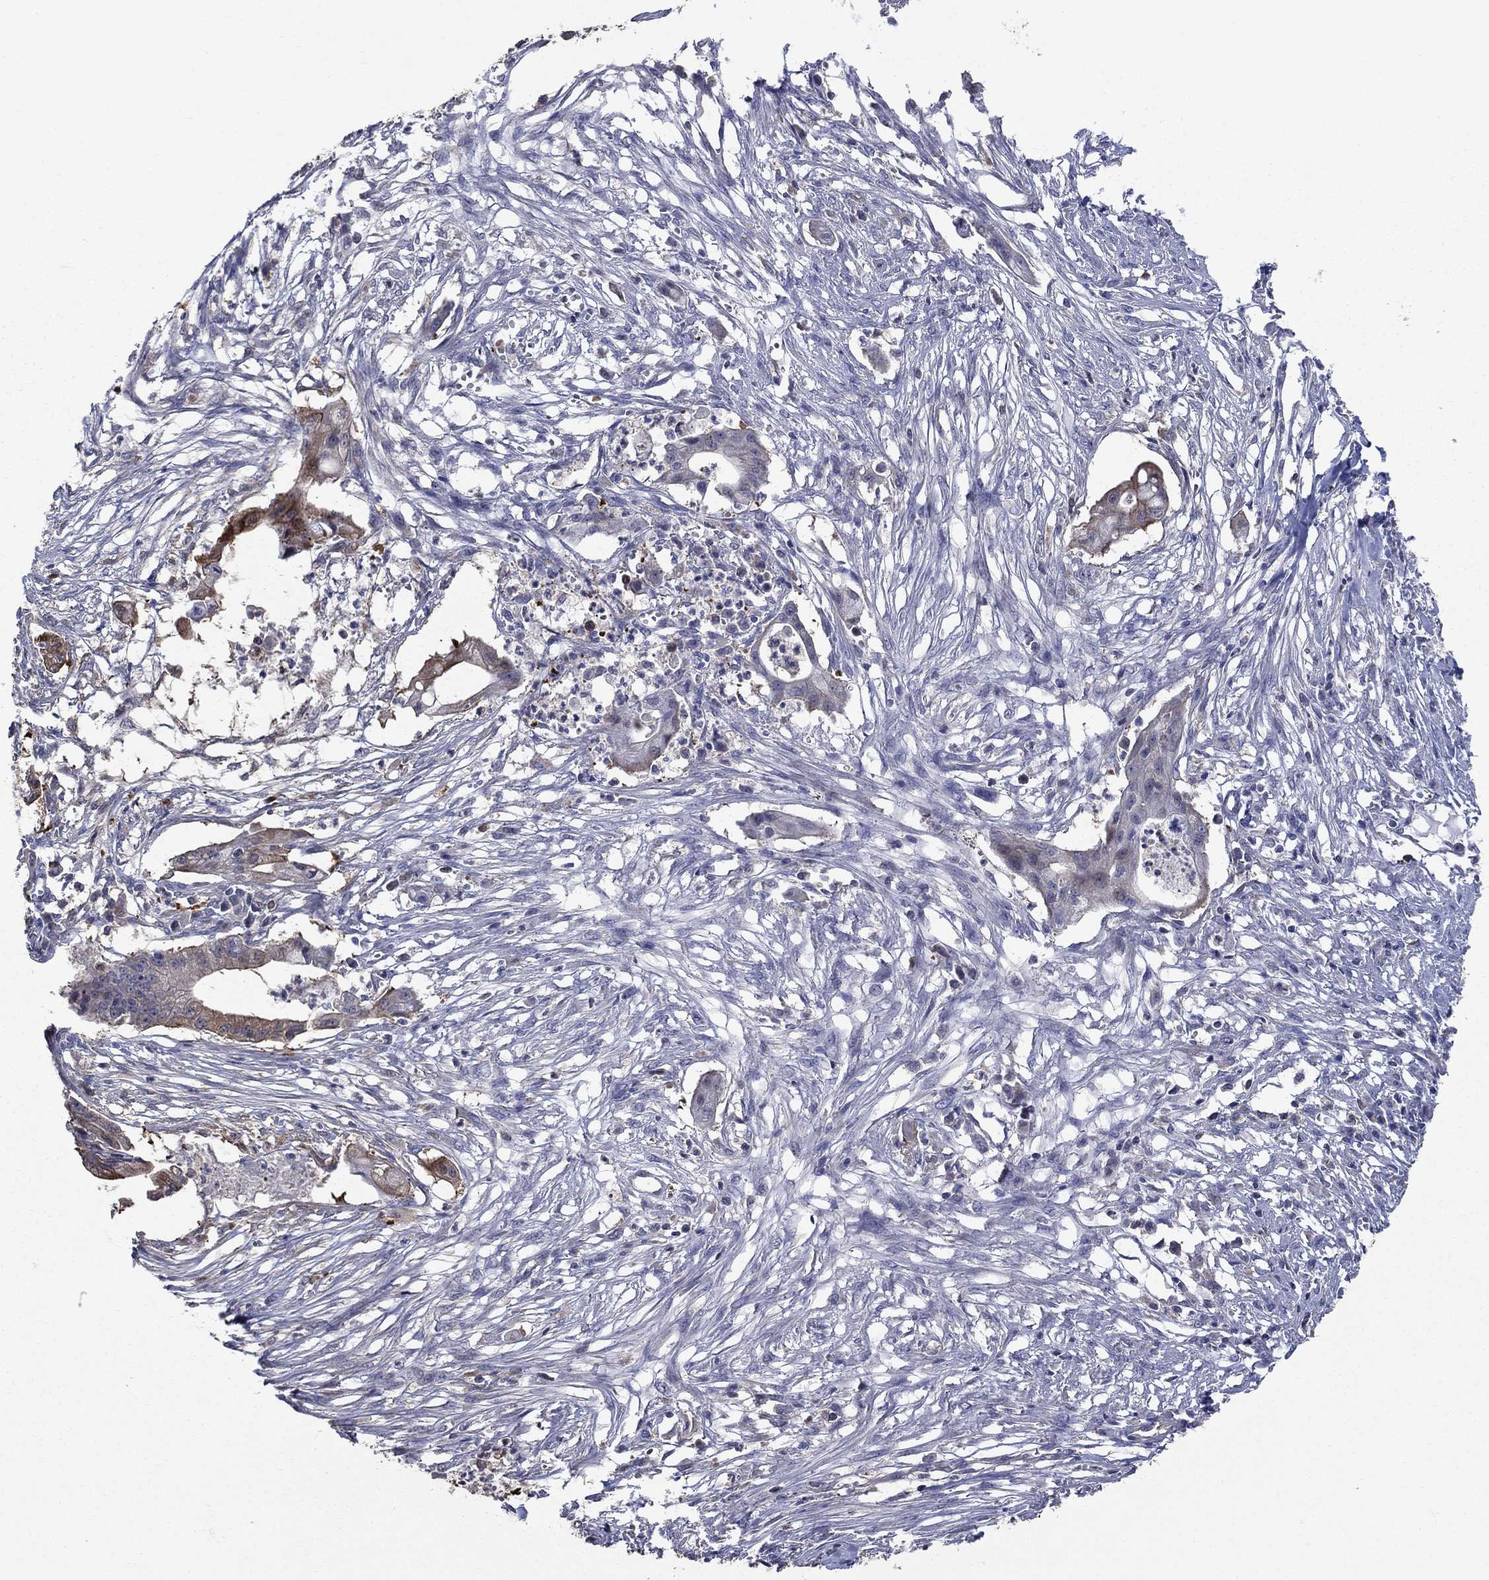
{"staining": {"intensity": "moderate", "quantity": "<25%", "location": "cytoplasmic/membranous"}, "tissue": "pancreatic cancer", "cell_type": "Tumor cells", "image_type": "cancer", "snomed": [{"axis": "morphology", "description": "Normal tissue, NOS"}, {"axis": "morphology", "description": "Adenocarcinoma, NOS"}, {"axis": "topography", "description": "Pancreas"}], "caption": "High-power microscopy captured an immunohistochemistry micrograph of pancreatic cancer (adenocarcinoma), revealing moderate cytoplasmic/membranous positivity in about <25% of tumor cells.", "gene": "DVL1", "patient": {"sex": "female", "age": 58}}